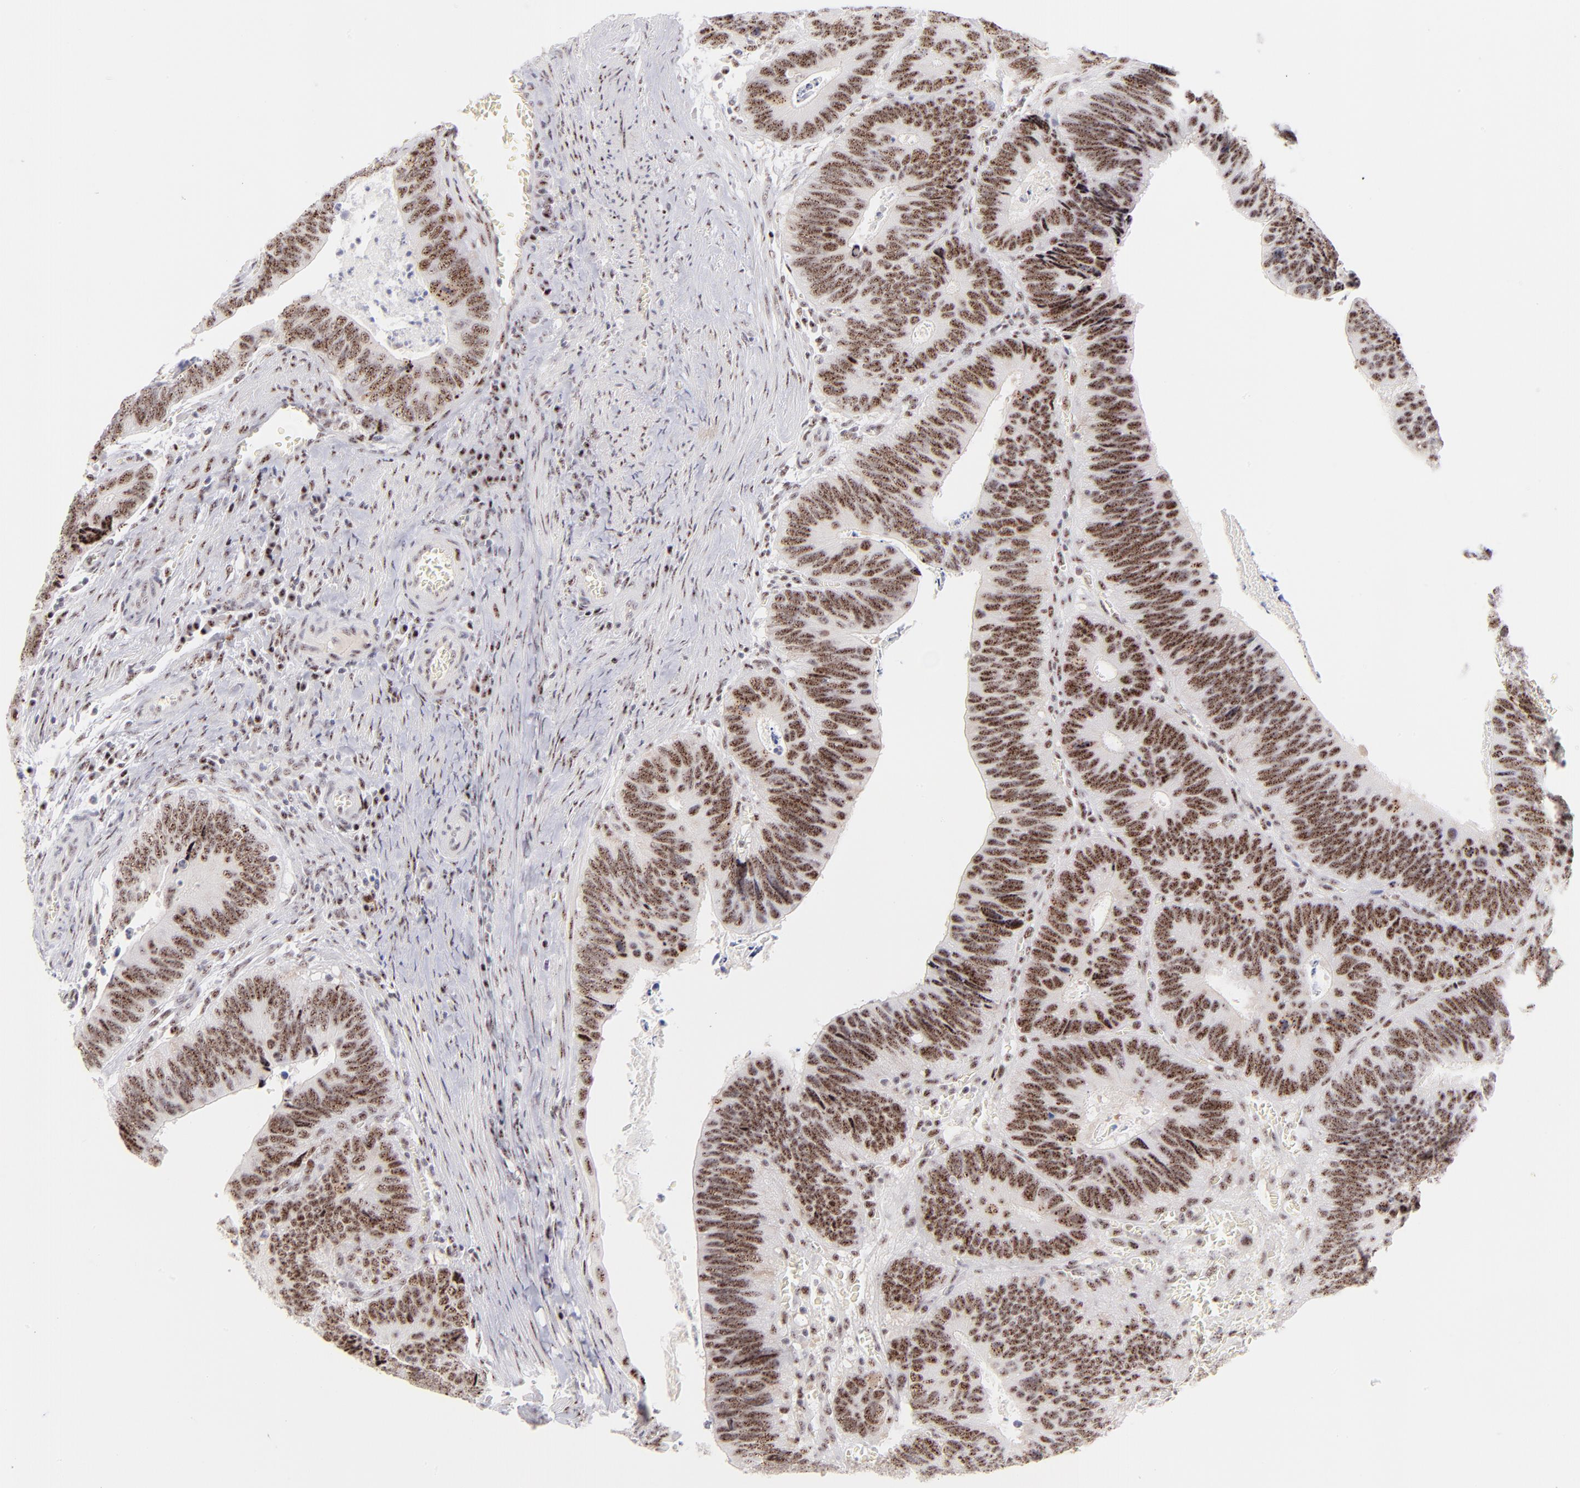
{"staining": {"intensity": "moderate", "quantity": ">75%", "location": "nuclear"}, "tissue": "colorectal cancer", "cell_type": "Tumor cells", "image_type": "cancer", "snomed": [{"axis": "morphology", "description": "Adenocarcinoma, NOS"}, {"axis": "topography", "description": "Colon"}], "caption": "Protein expression by IHC shows moderate nuclear staining in about >75% of tumor cells in adenocarcinoma (colorectal).", "gene": "CDC25C", "patient": {"sex": "male", "age": 72}}